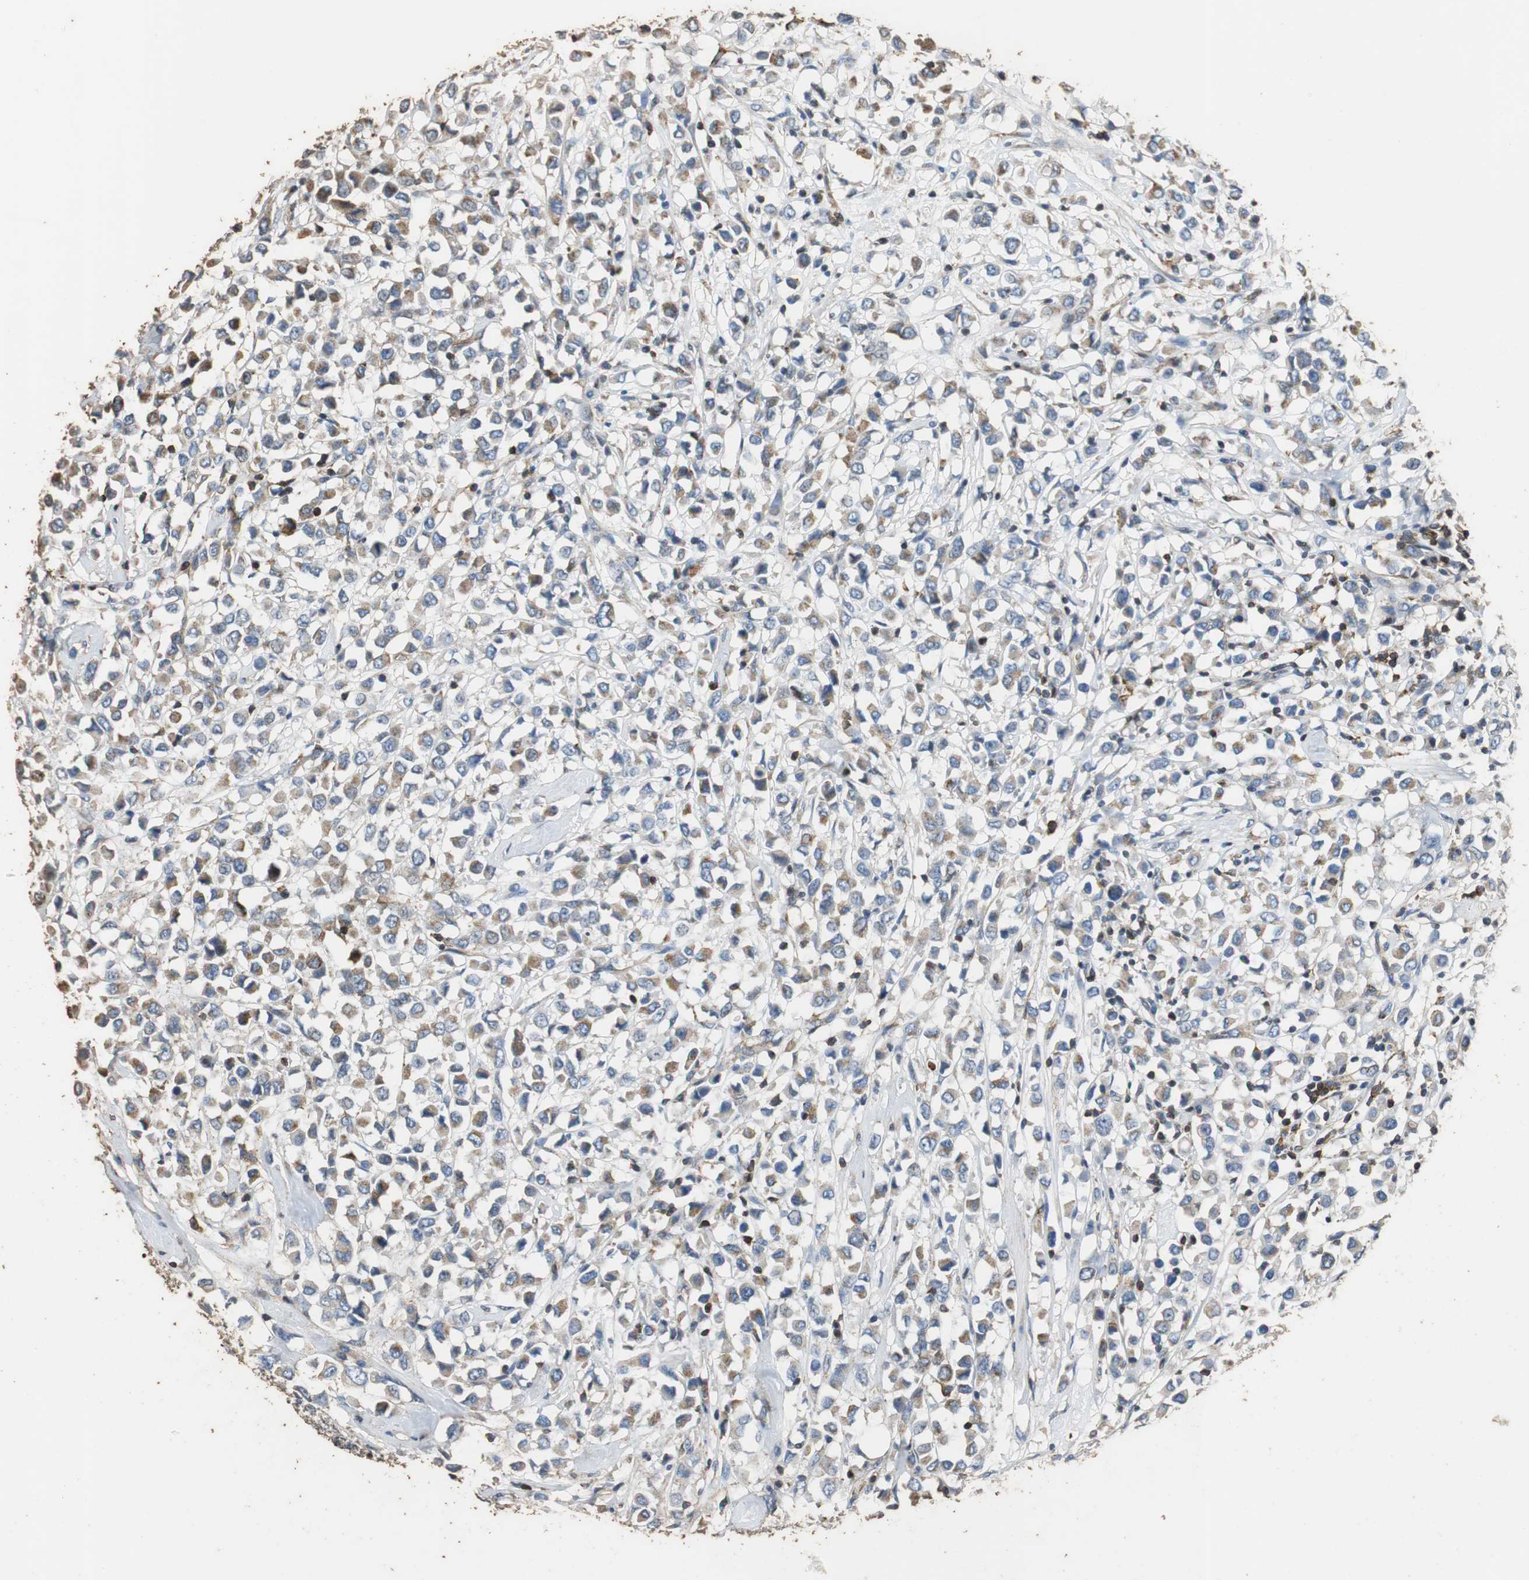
{"staining": {"intensity": "weak", "quantity": "25%-75%", "location": "cytoplasmic/membranous"}, "tissue": "breast cancer", "cell_type": "Tumor cells", "image_type": "cancer", "snomed": [{"axis": "morphology", "description": "Duct carcinoma"}, {"axis": "topography", "description": "Breast"}], "caption": "Immunohistochemical staining of human breast cancer (invasive ductal carcinoma) shows low levels of weak cytoplasmic/membranous positivity in approximately 25%-75% of tumor cells.", "gene": "PRKRA", "patient": {"sex": "female", "age": 61}}